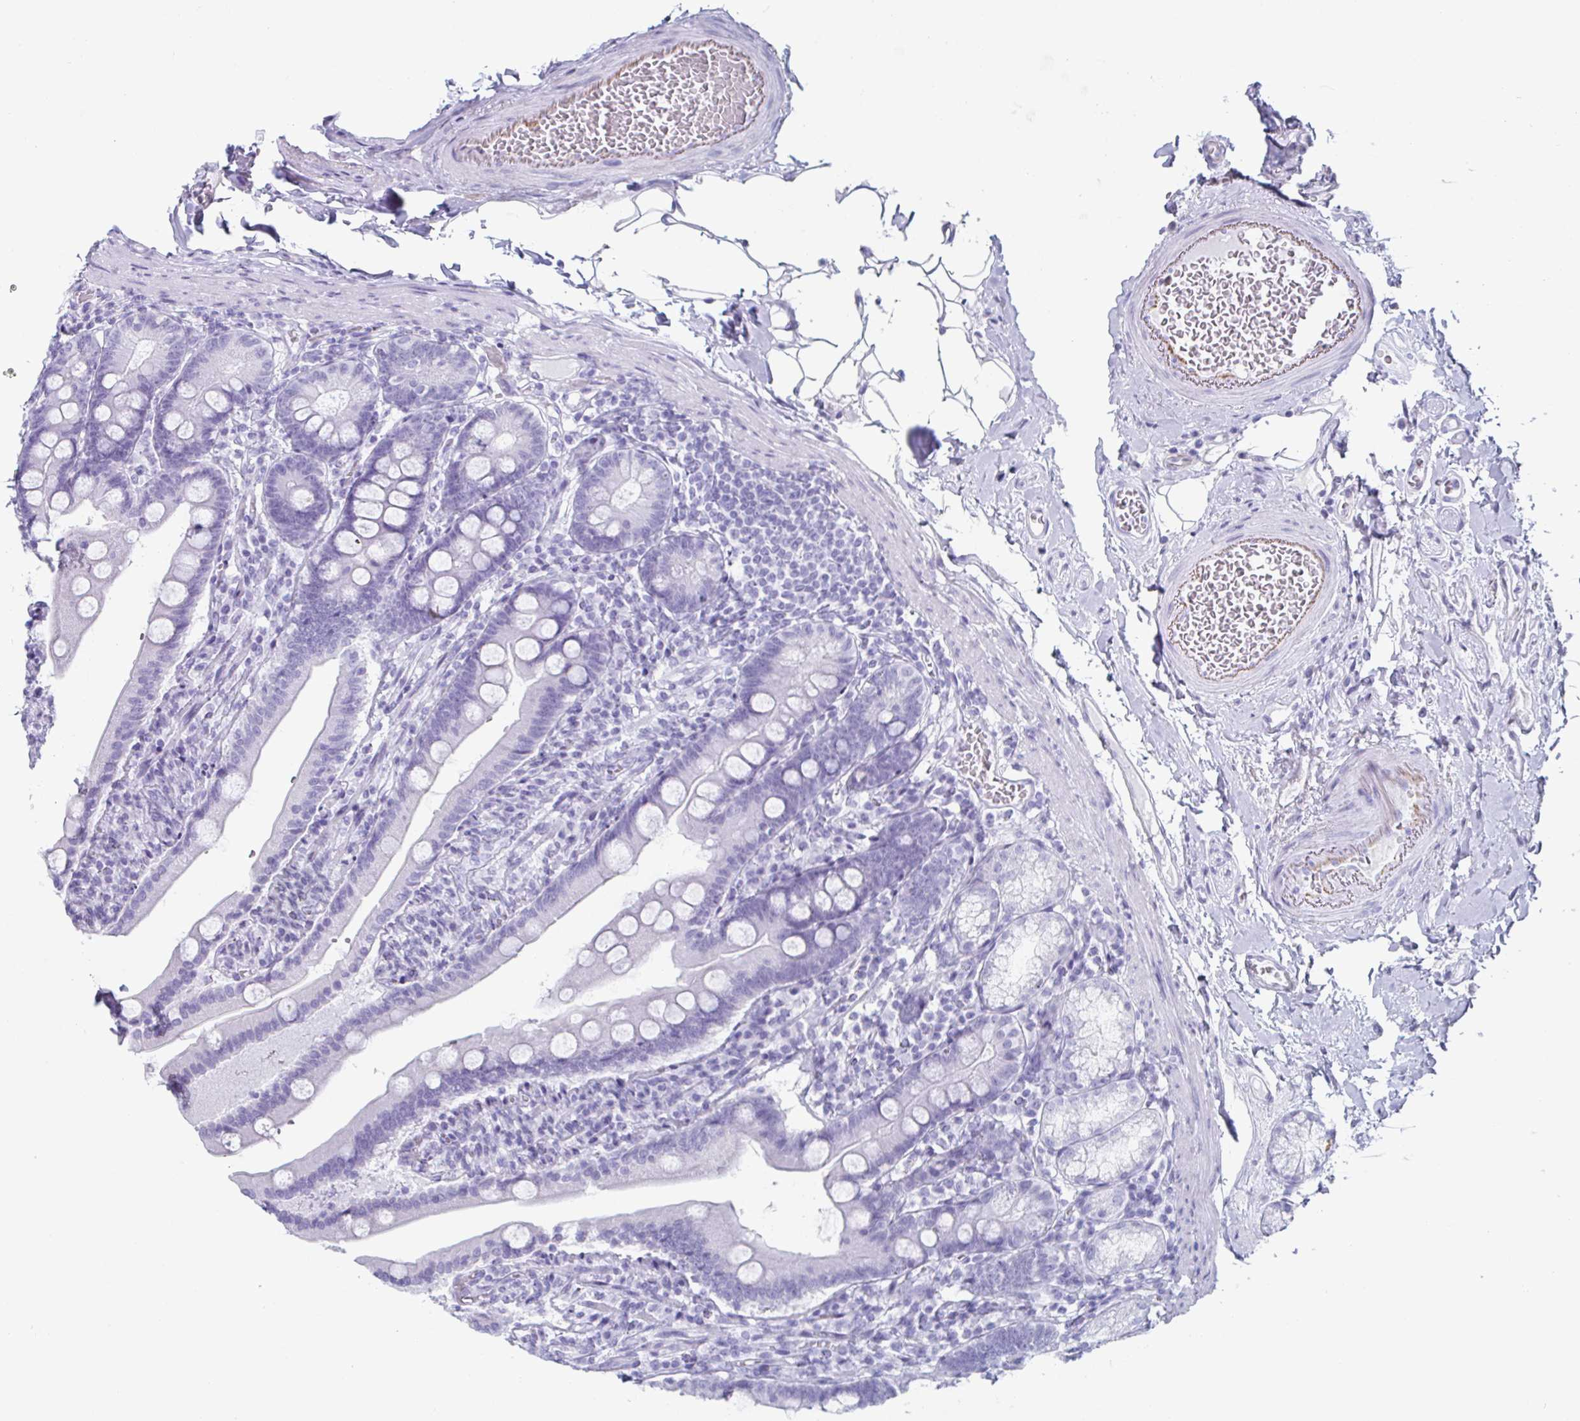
{"staining": {"intensity": "negative", "quantity": "none", "location": "none"}, "tissue": "duodenum", "cell_type": "Glandular cells", "image_type": "normal", "snomed": [{"axis": "morphology", "description": "Normal tissue, NOS"}, {"axis": "topography", "description": "Duodenum"}], "caption": "This is an immunohistochemistry (IHC) micrograph of unremarkable duodenum. There is no positivity in glandular cells.", "gene": "CREG2", "patient": {"sex": "female", "age": 67}}